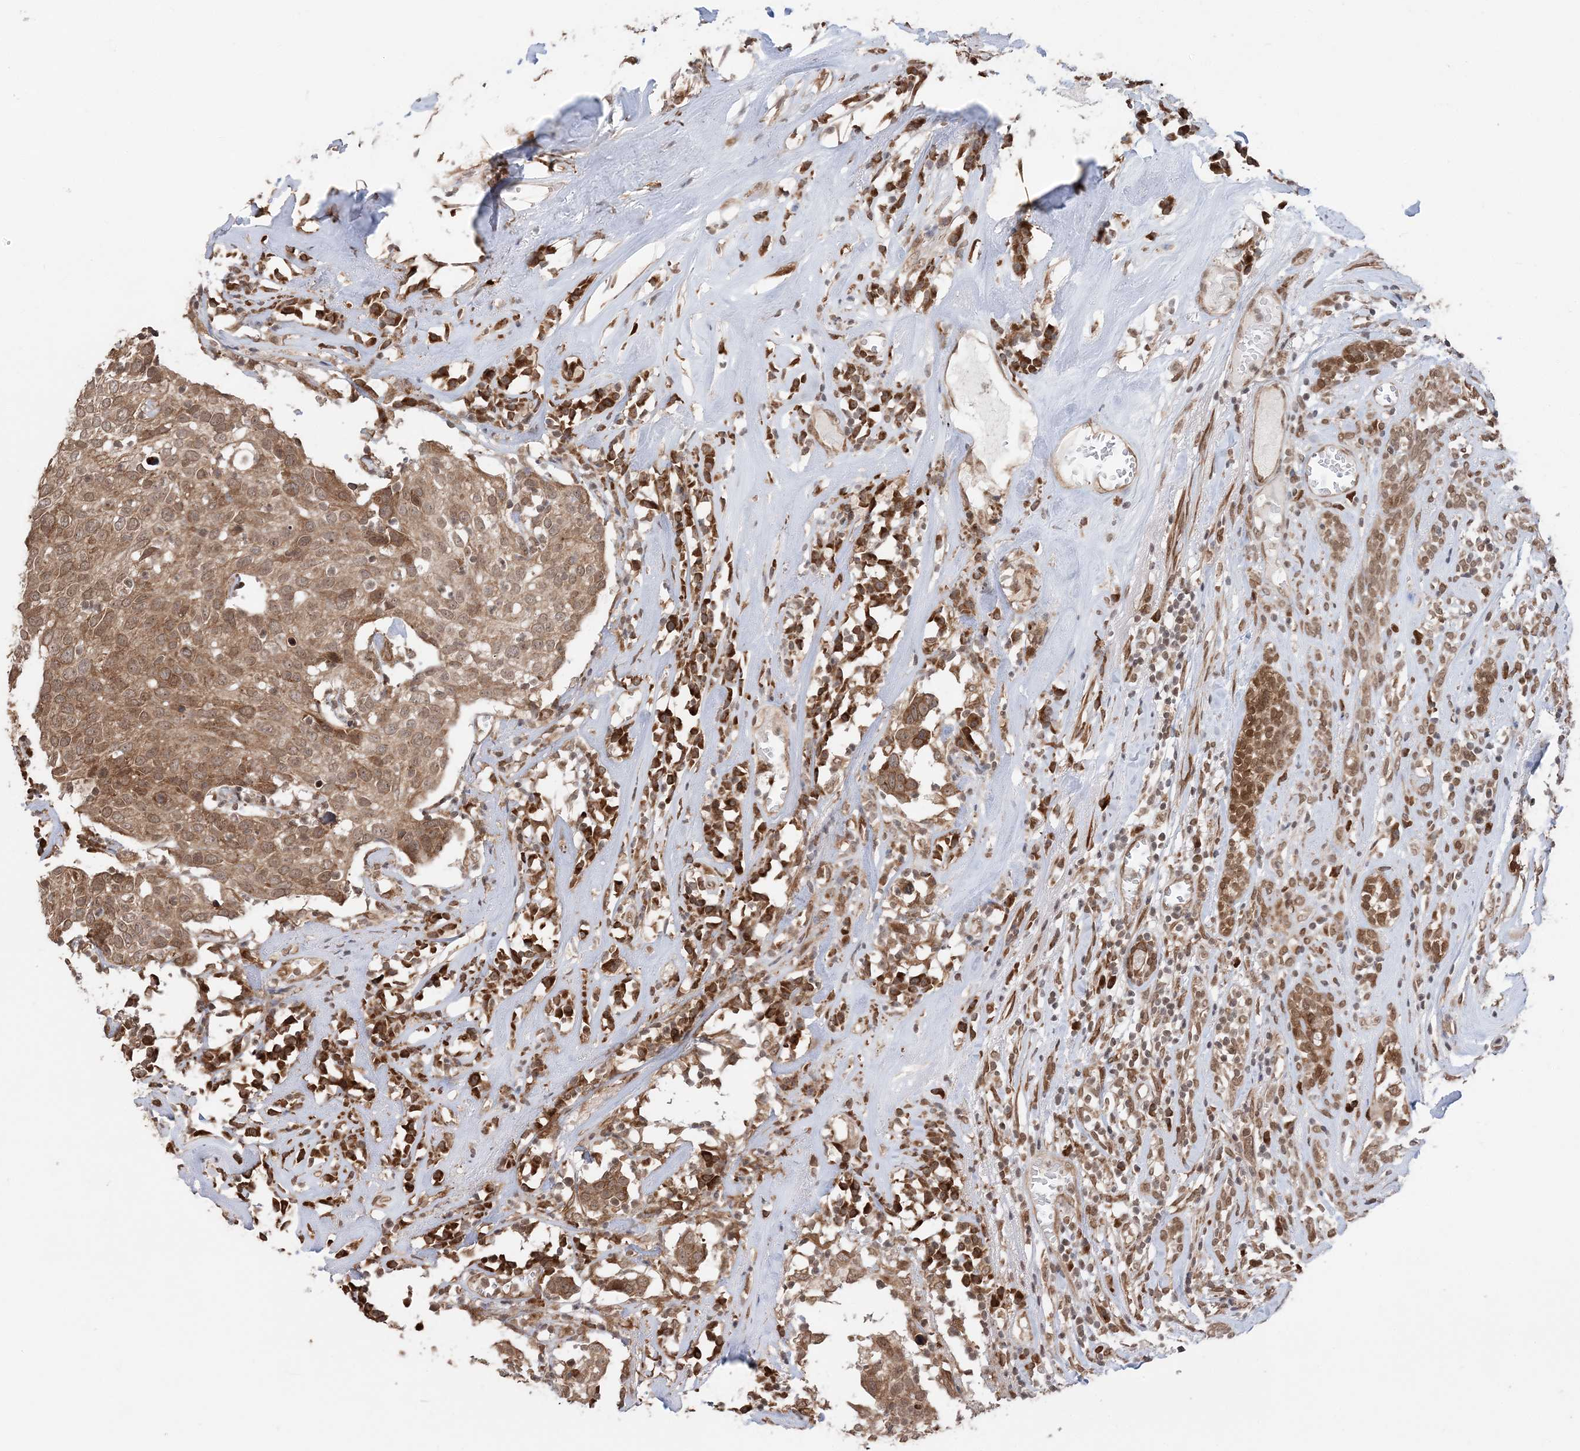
{"staining": {"intensity": "moderate", "quantity": ">75%", "location": "cytoplasmic/membranous,nuclear"}, "tissue": "head and neck cancer", "cell_type": "Tumor cells", "image_type": "cancer", "snomed": [{"axis": "morphology", "description": "Adenocarcinoma, NOS"}, {"axis": "topography", "description": "Salivary gland"}, {"axis": "topography", "description": "Head-Neck"}], "caption": "An image showing moderate cytoplasmic/membranous and nuclear positivity in about >75% of tumor cells in head and neck cancer (adenocarcinoma), as visualized by brown immunohistochemical staining.", "gene": "TMED10", "patient": {"sex": "female", "age": 65}}